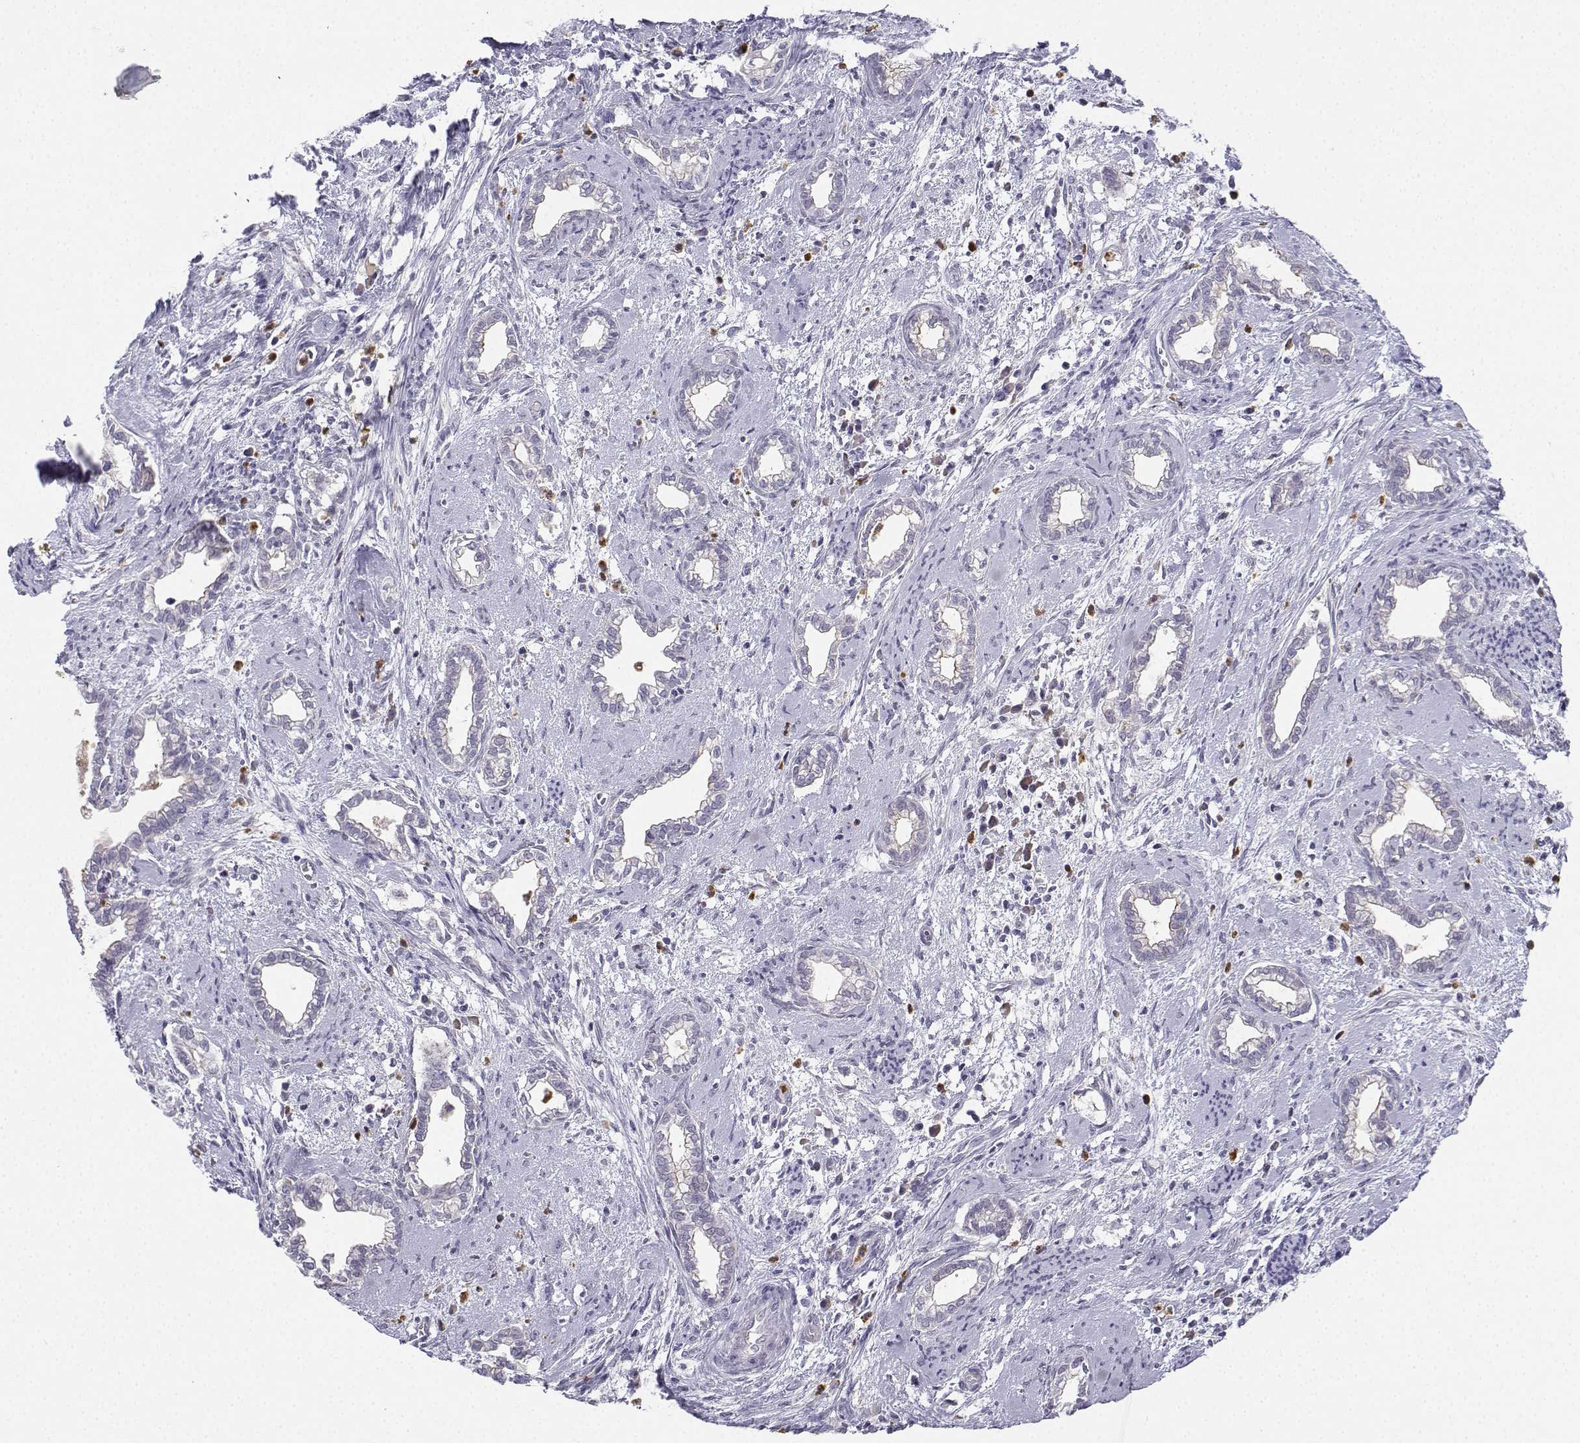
{"staining": {"intensity": "negative", "quantity": "none", "location": "none"}, "tissue": "cervical cancer", "cell_type": "Tumor cells", "image_type": "cancer", "snomed": [{"axis": "morphology", "description": "Adenocarcinoma, NOS"}, {"axis": "topography", "description": "Cervix"}], "caption": "The histopathology image exhibits no significant expression in tumor cells of cervical cancer (adenocarcinoma). (Stains: DAB (3,3'-diaminobenzidine) IHC with hematoxylin counter stain, Microscopy: brightfield microscopy at high magnification).", "gene": "CALY", "patient": {"sex": "female", "age": 62}}